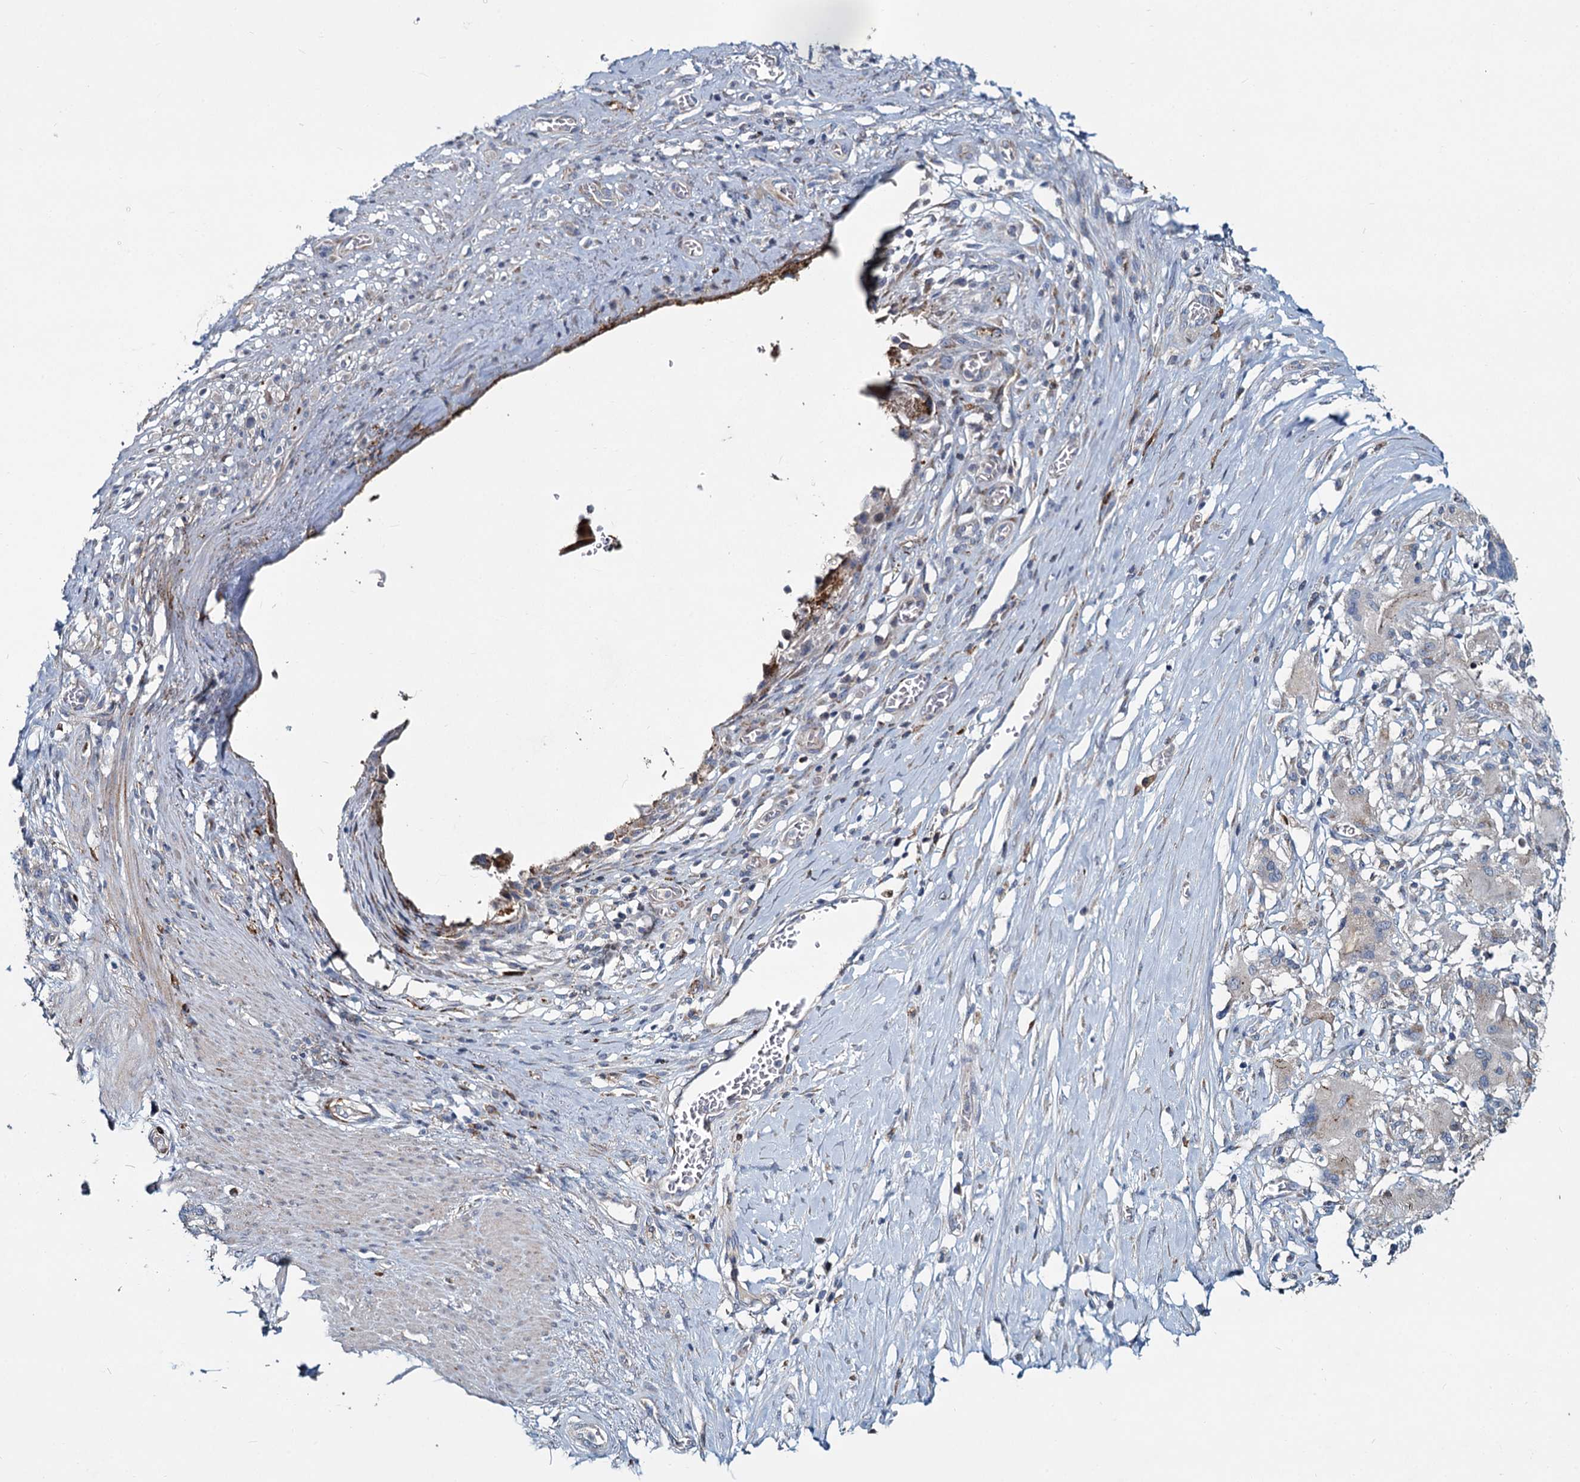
{"staining": {"intensity": "negative", "quantity": "none", "location": "none"}, "tissue": "stomach cancer", "cell_type": "Tumor cells", "image_type": "cancer", "snomed": [{"axis": "morphology", "description": "Adenocarcinoma, NOS"}, {"axis": "morphology", "description": "Adenocarcinoma, High grade"}, {"axis": "topography", "description": "Stomach, upper"}, {"axis": "topography", "description": "Stomach, lower"}], "caption": "Tumor cells show no significant protein positivity in stomach cancer (adenocarcinoma).", "gene": "DCUN1D2", "patient": {"sex": "female", "age": 65}}